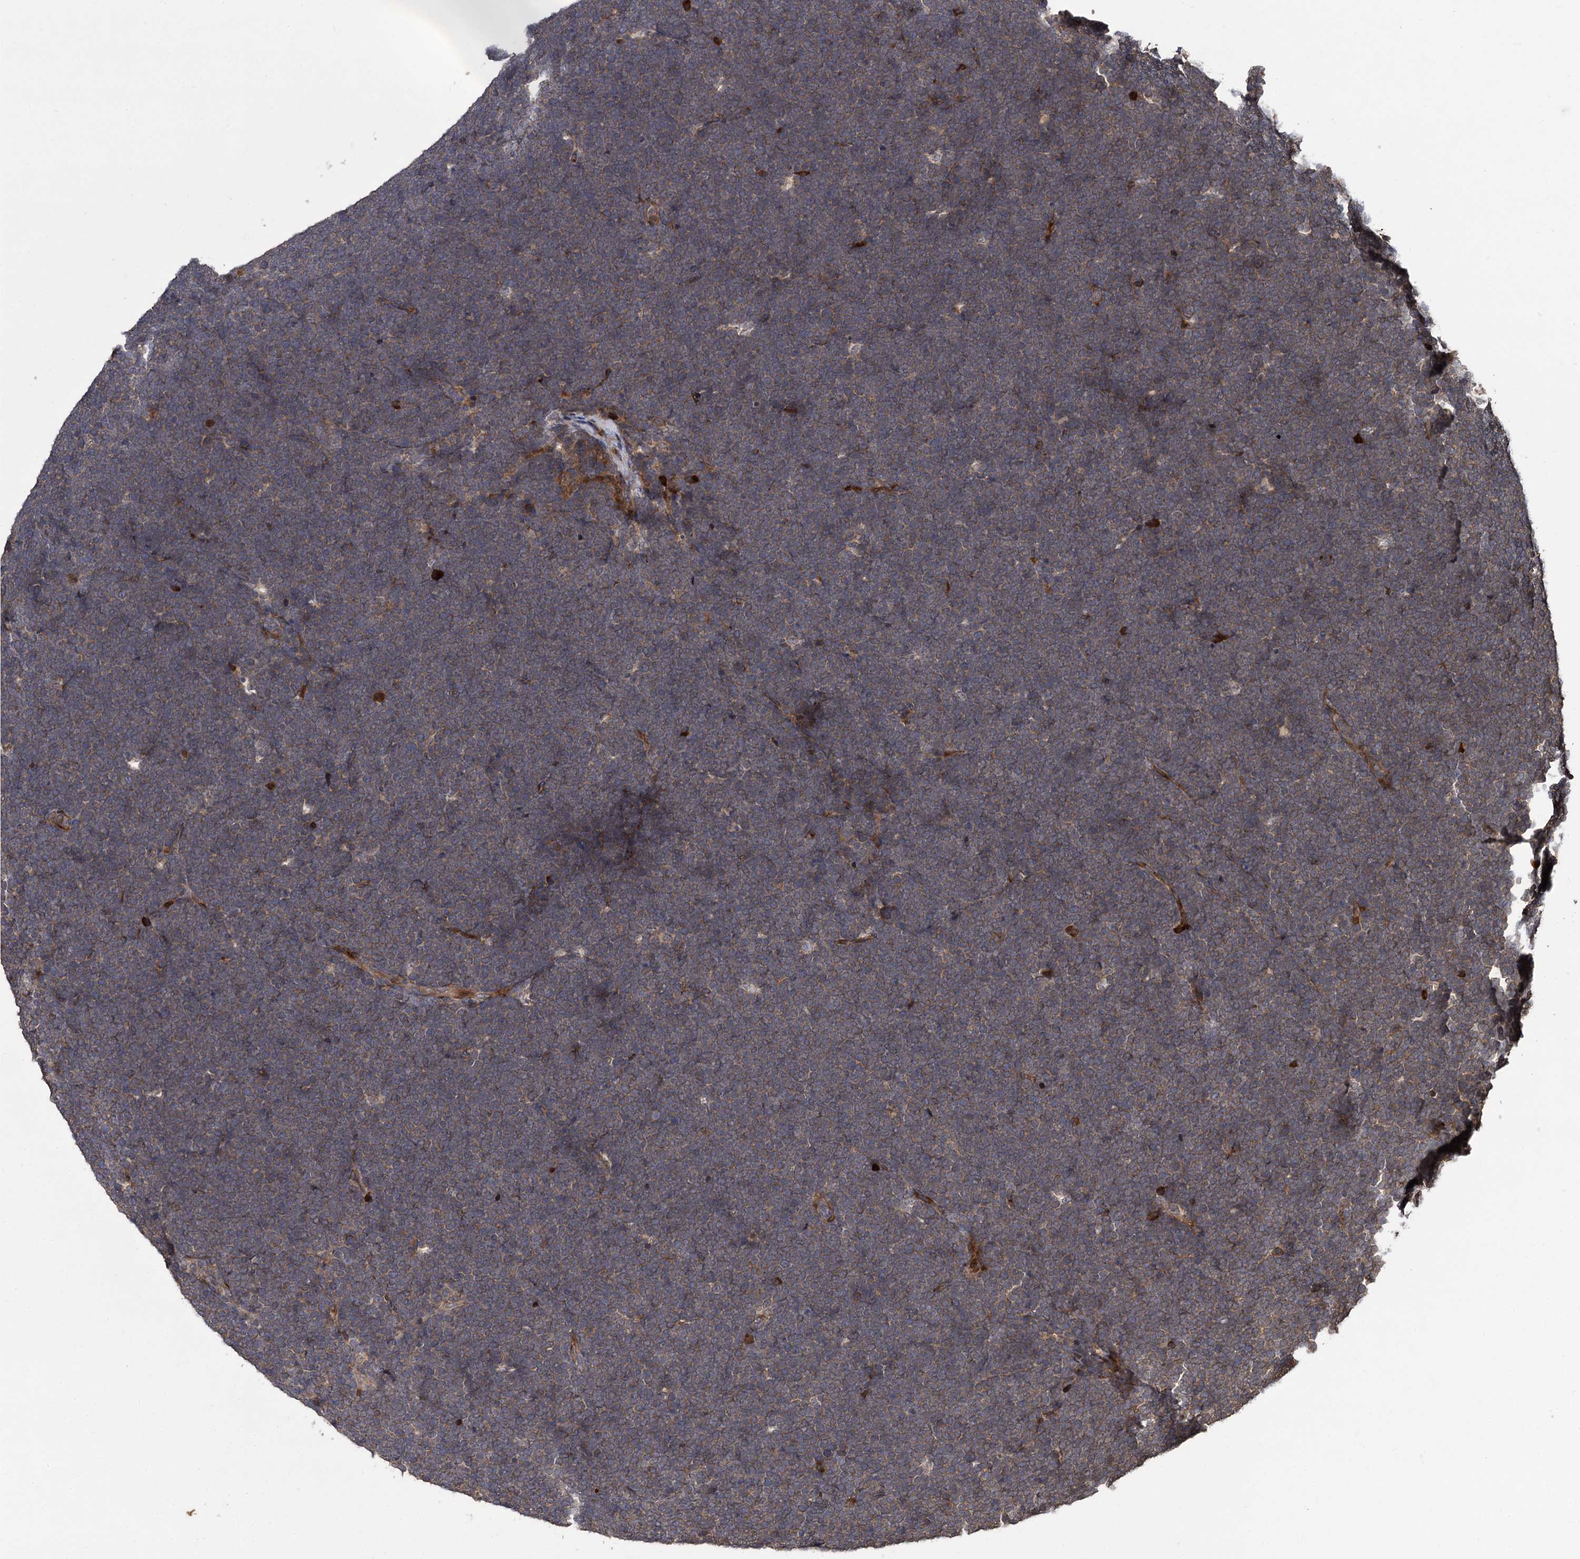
{"staining": {"intensity": "weak", "quantity": ">75%", "location": "cytoplasmic/membranous"}, "tissue": "lymphoma", "cell_type": "Tumor cells", "image_type": "cancer", "snomed": [{"axis": "morphology", "description": "Malignant lymphoma, non-Hodgkin's type, High grade"}, {"axis": "topography", "description": "Lymph node"}], "caption": "Immunohistochemical staining of human lymphoma shows weak cytoplasmic/membranous protein positivity in about >75% of tumor cells.", "gene": "INPPL1", "patient": {"sex": "male", "age": 13}}